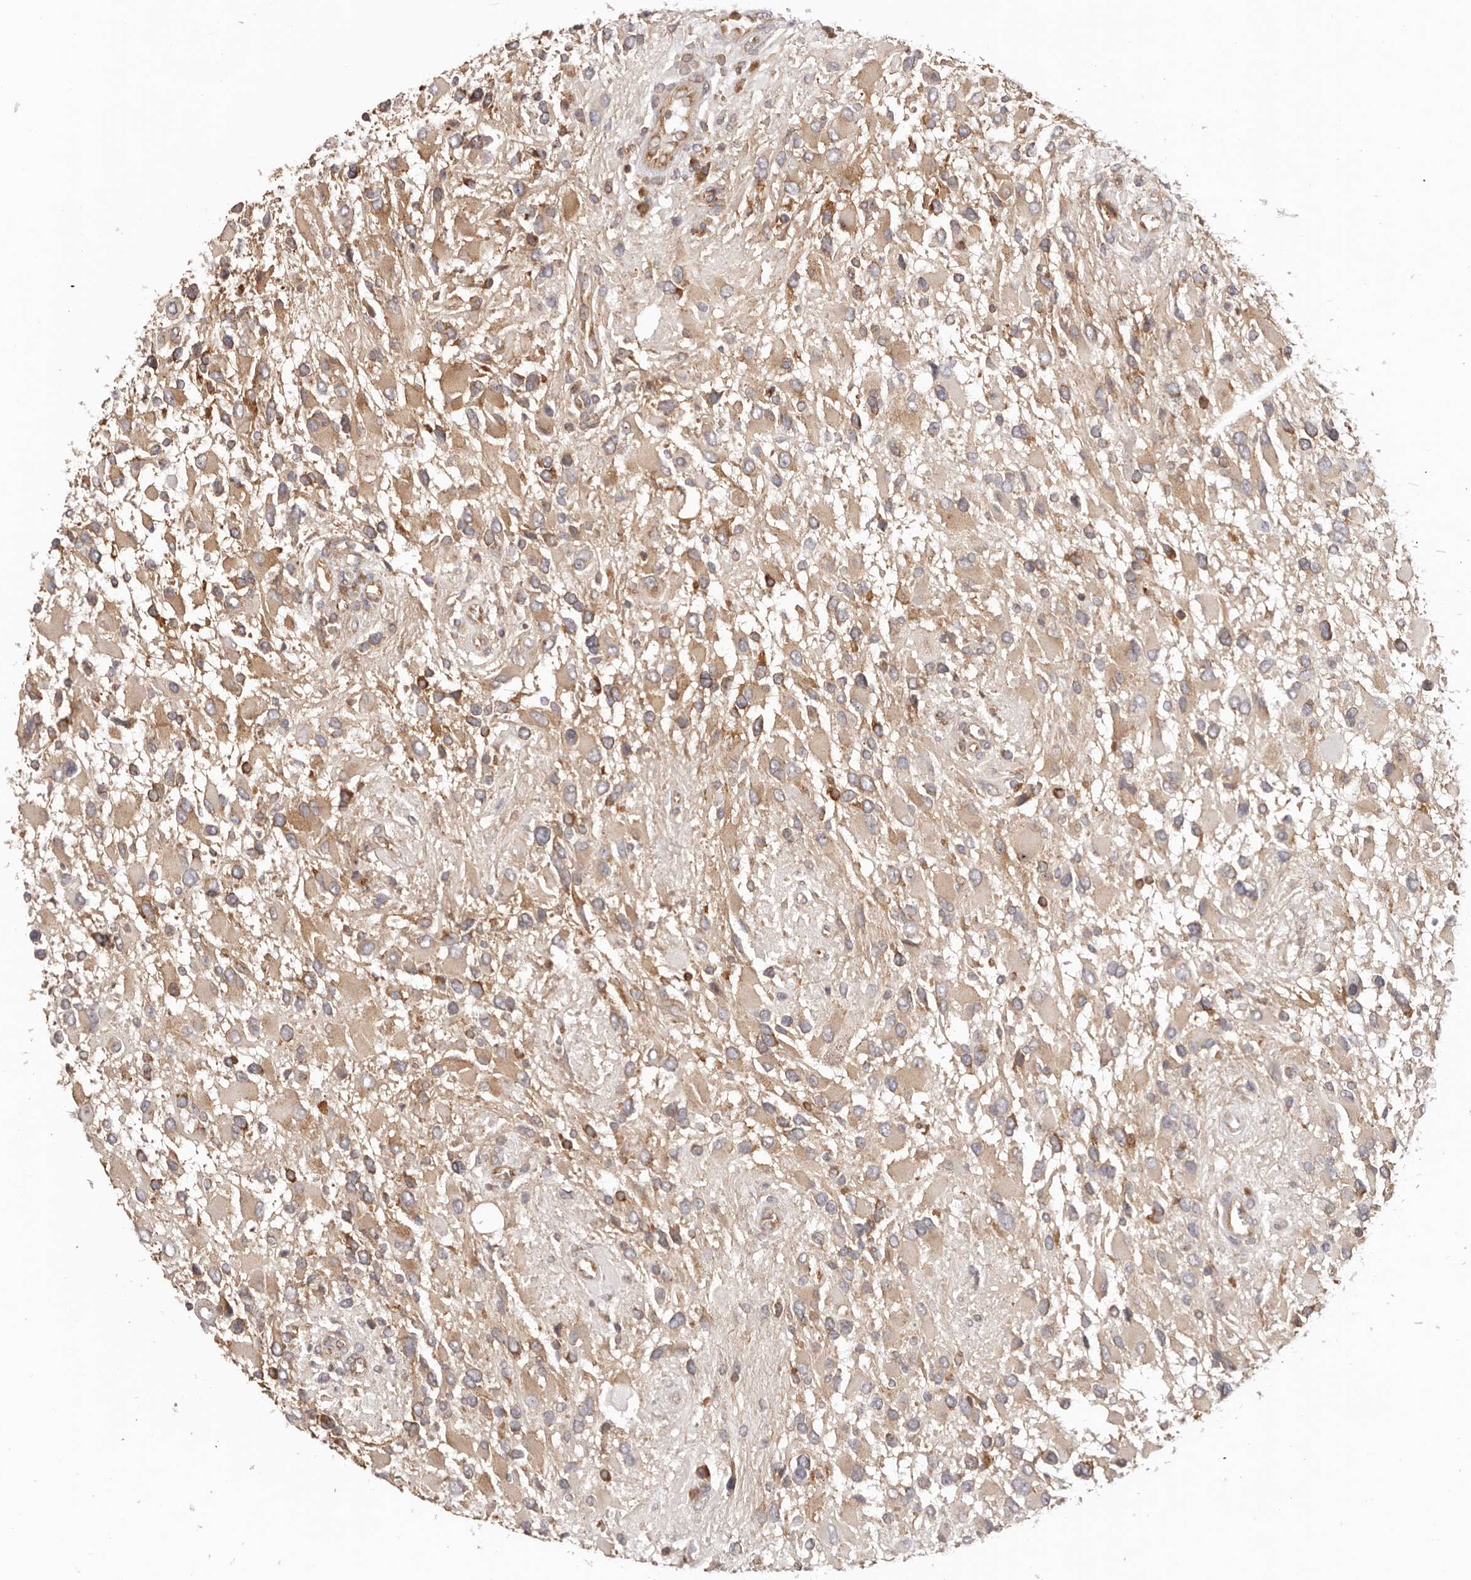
{"staining": {"intensity": "moderate", "quantity": ">75%", "location": "cytoplasmic/membranous"}, "tissue": "glioma", "cell_type": "Tumor cells", "image_type": "cancer", "snomed": [{"axis": "morphology", "description": "Glioma, malignant, High grade"}, {"axis": "topography", "description": "Brain"}], "caption": "Malignant high-grade glioma was stained to show a protein in brown. There is medium levels of moderate cytoplasmic/membranous staining in about >75% of tumor cells. The staining was performed using DAB (3,3'-diaminobenzidine) to visualize the protein expression in brown, while the nuclei were stained in blue with hematoxylin (Magnification: 20x).", "gene": "EEF1E1", "patient": {"sex": "male", "age": 53}}